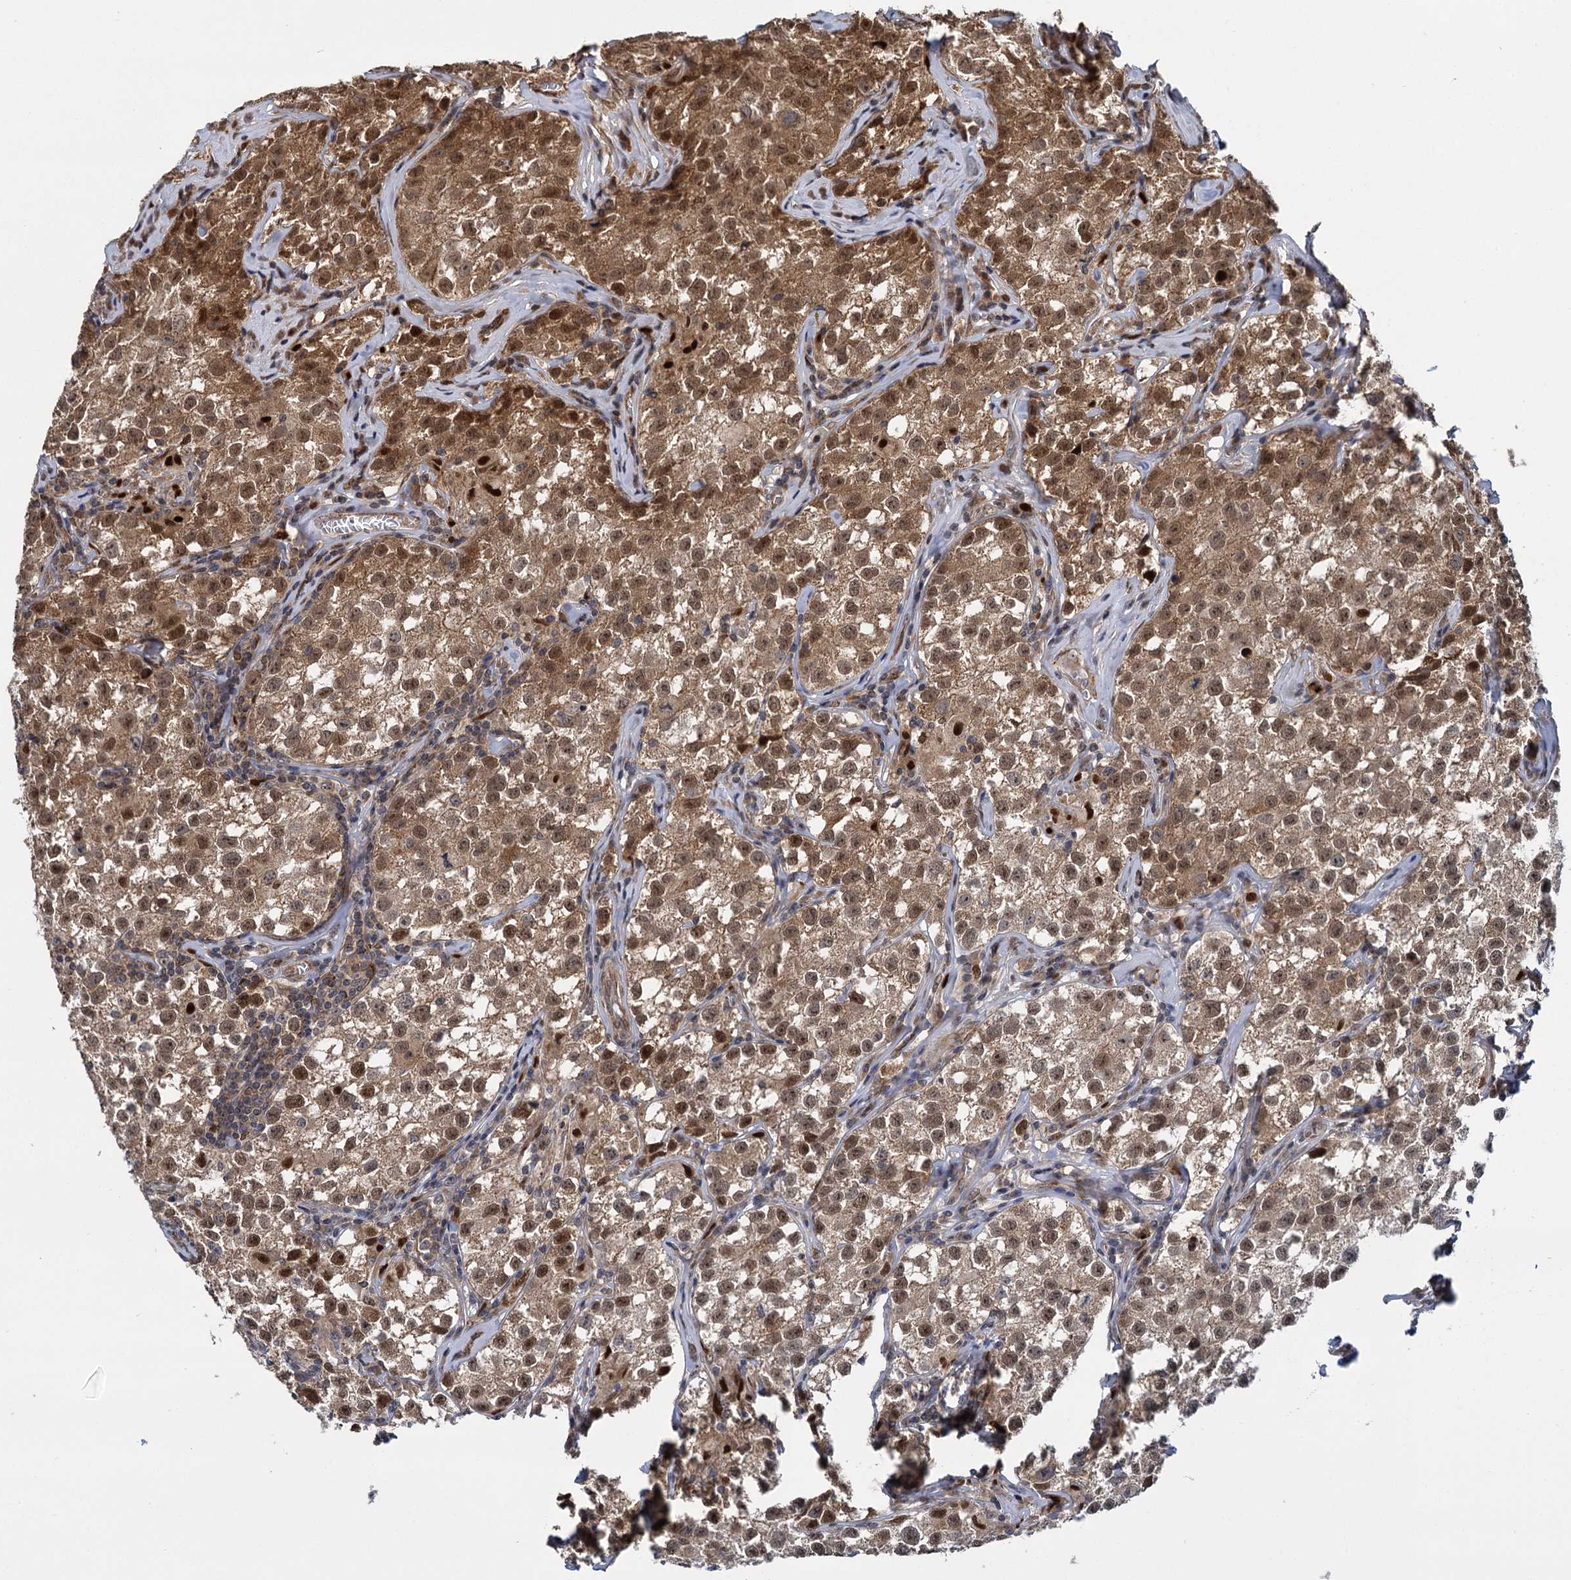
{"staining": {"intensity": "moderate", "quantity": ">75%", "location": "cytoplasmic/membranous,nuclear"}, "tissue": "testis cancer", "cell_type": "Tumor cells", "image_type": "cancer", "snomed": [{"axis": "morphology", "description": "Seminoma, NOS"}, {"axis": "morphology", "description": "Carcinoma, Embryonal, NOS"}, {"axis": "topography", "description": "Testis"}], "caption": "DAB immunohistochemical staining of human testis cancer demonstrates moderate cytoplasmic/membranous and nuclear protein expression in about >75% of tumor cells. (Brightfield microscopy of DAB IHC at high magnification).", "gene": "GAL3ST4", "patient": {"sex": "male", "age": 43}}